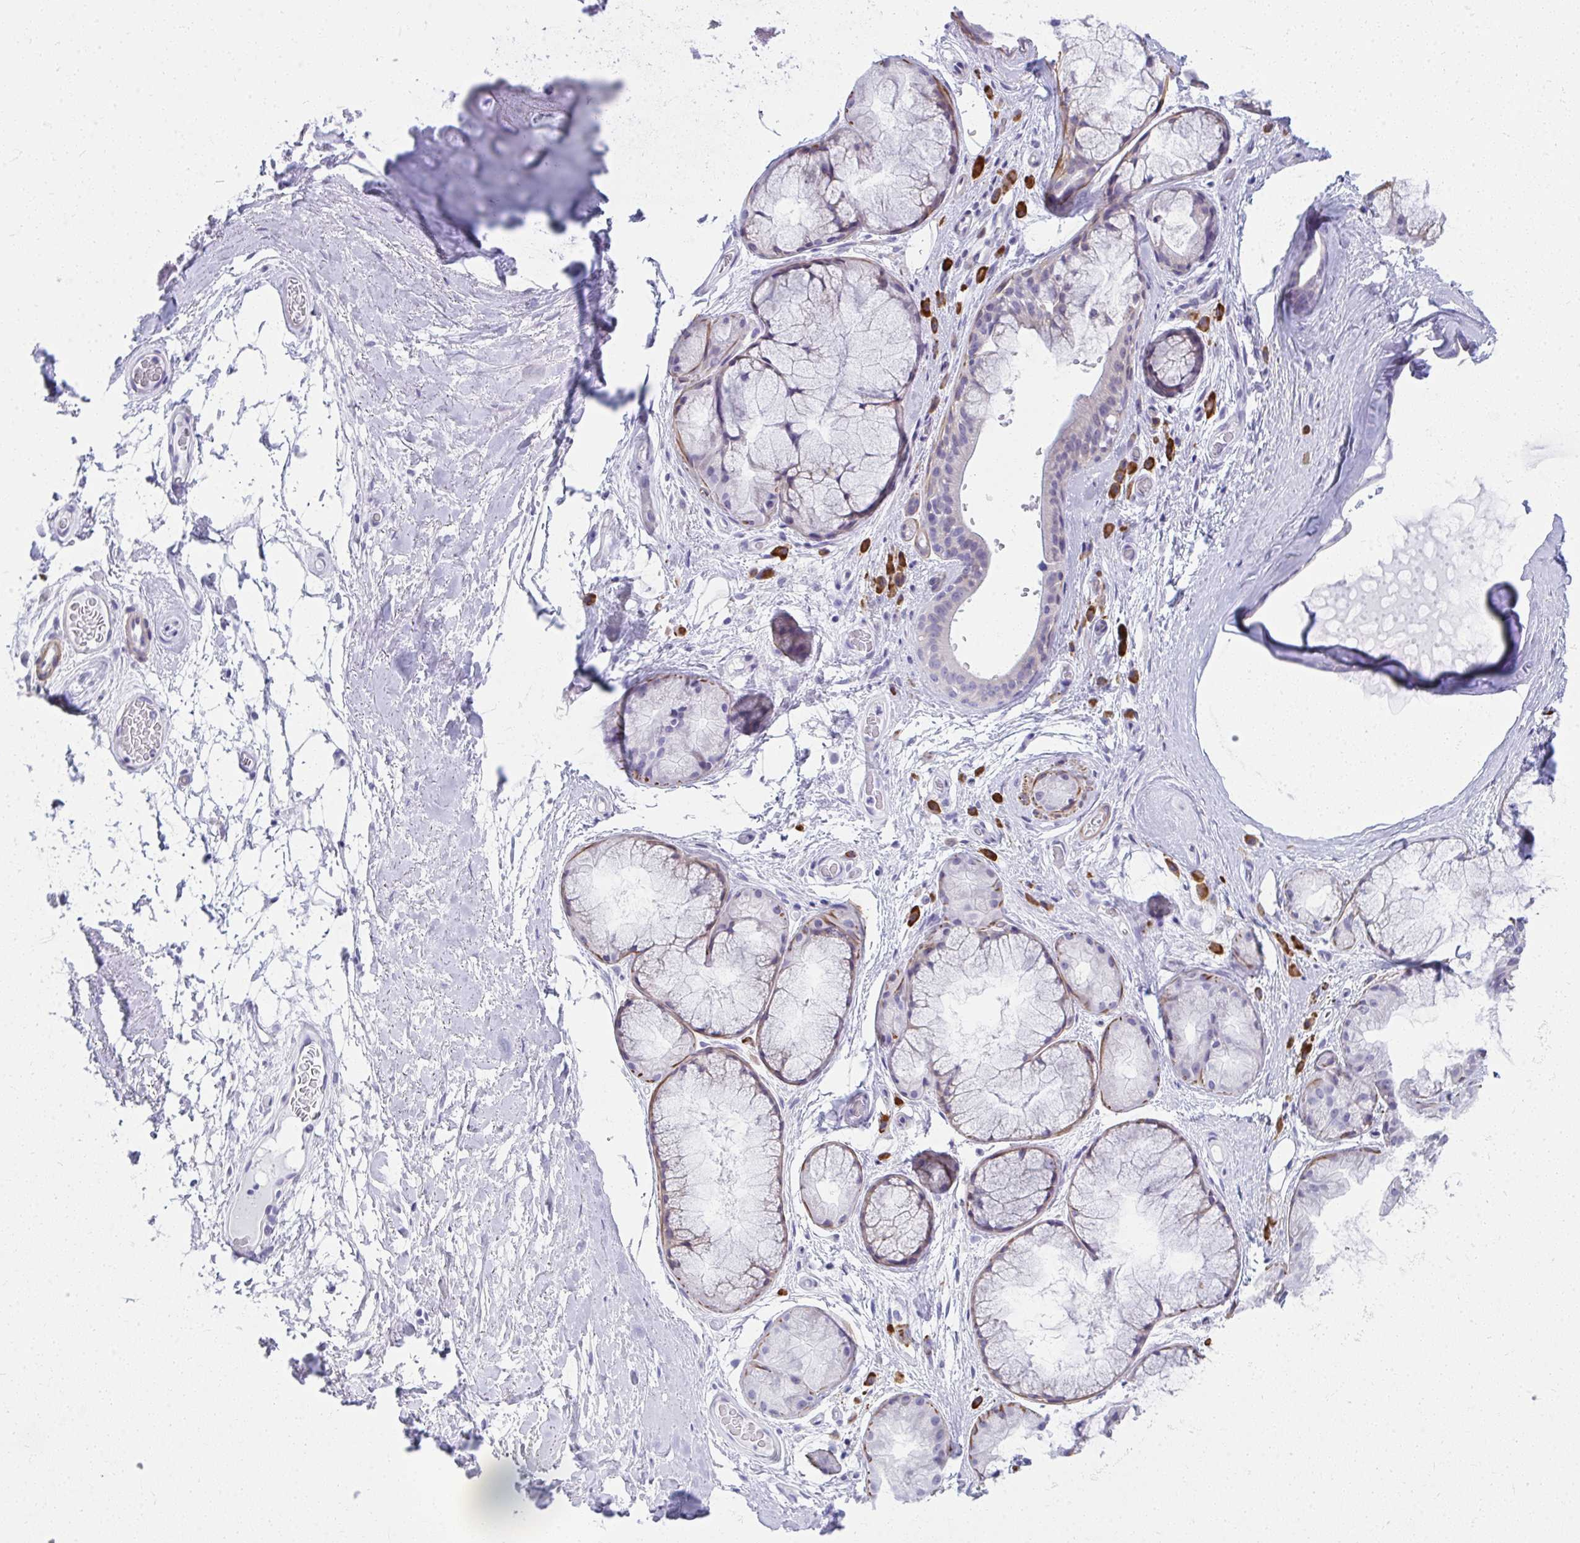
{"staining": {"intensity": "negative", "quantity": "none", "location": "none"}, "tissue": "adipose tissue", "cell_type": "Adipocytes", "image_type": "normal", "snomed": [{"axis": "morphology", "description": "Normal tissue, NOS"}, {"axis": "topography", "description": "Lymph node"}, {"axis": "topography", "description": "Cartilage tissue"}, {"axis": "topography", "description": "Nasopharynx"}], "caption": "A histopathology image of human adipose tissue is negative for staining in adipocytes.", "gene": "PUS7L", "patient": {"sex": "male", "age": 63}}